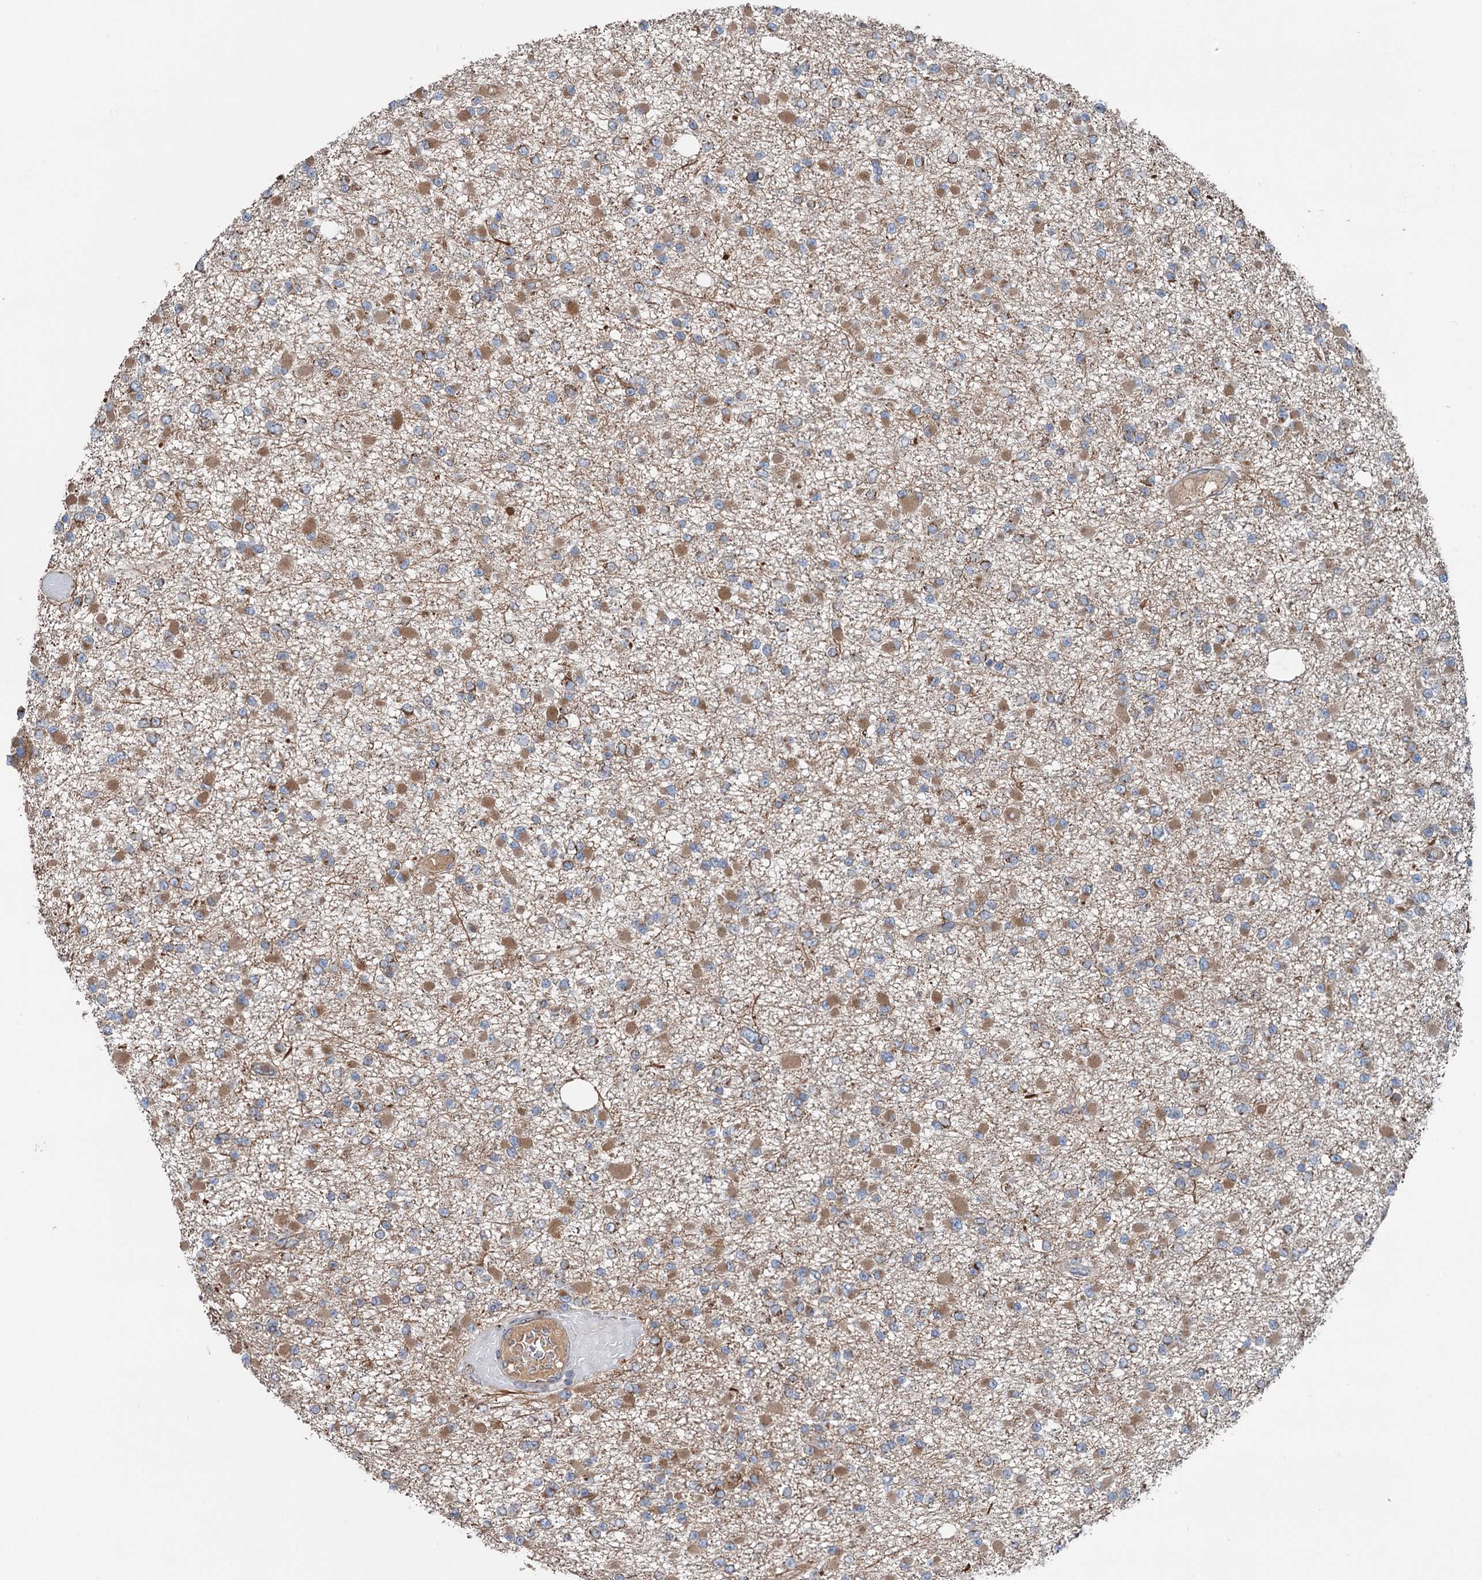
{"staining": {"intensity": "moderate", "quantity": "25%-75%", "location": "cytoplasmic/membranous"}, "tissue": "glioma", "cell_type": "Tumor cells", "image_type": "cancer", "snomed": [{"axis": "morphology", "description": "Glioma, malignant, Low grade"}, {"axis": "topography", "description": "Brain"}], "caption": "This micrograph displays malignant glioma (low-grade) stained with immunohistochemistry to label a protein in brown. The cytoplasmic/membranous of tumor cells show moderate positivity for the protein. Nuclei are counter-stained blue.", "gene": "CALCOCO1", "patient": {"sex": "female", "age": 22}}